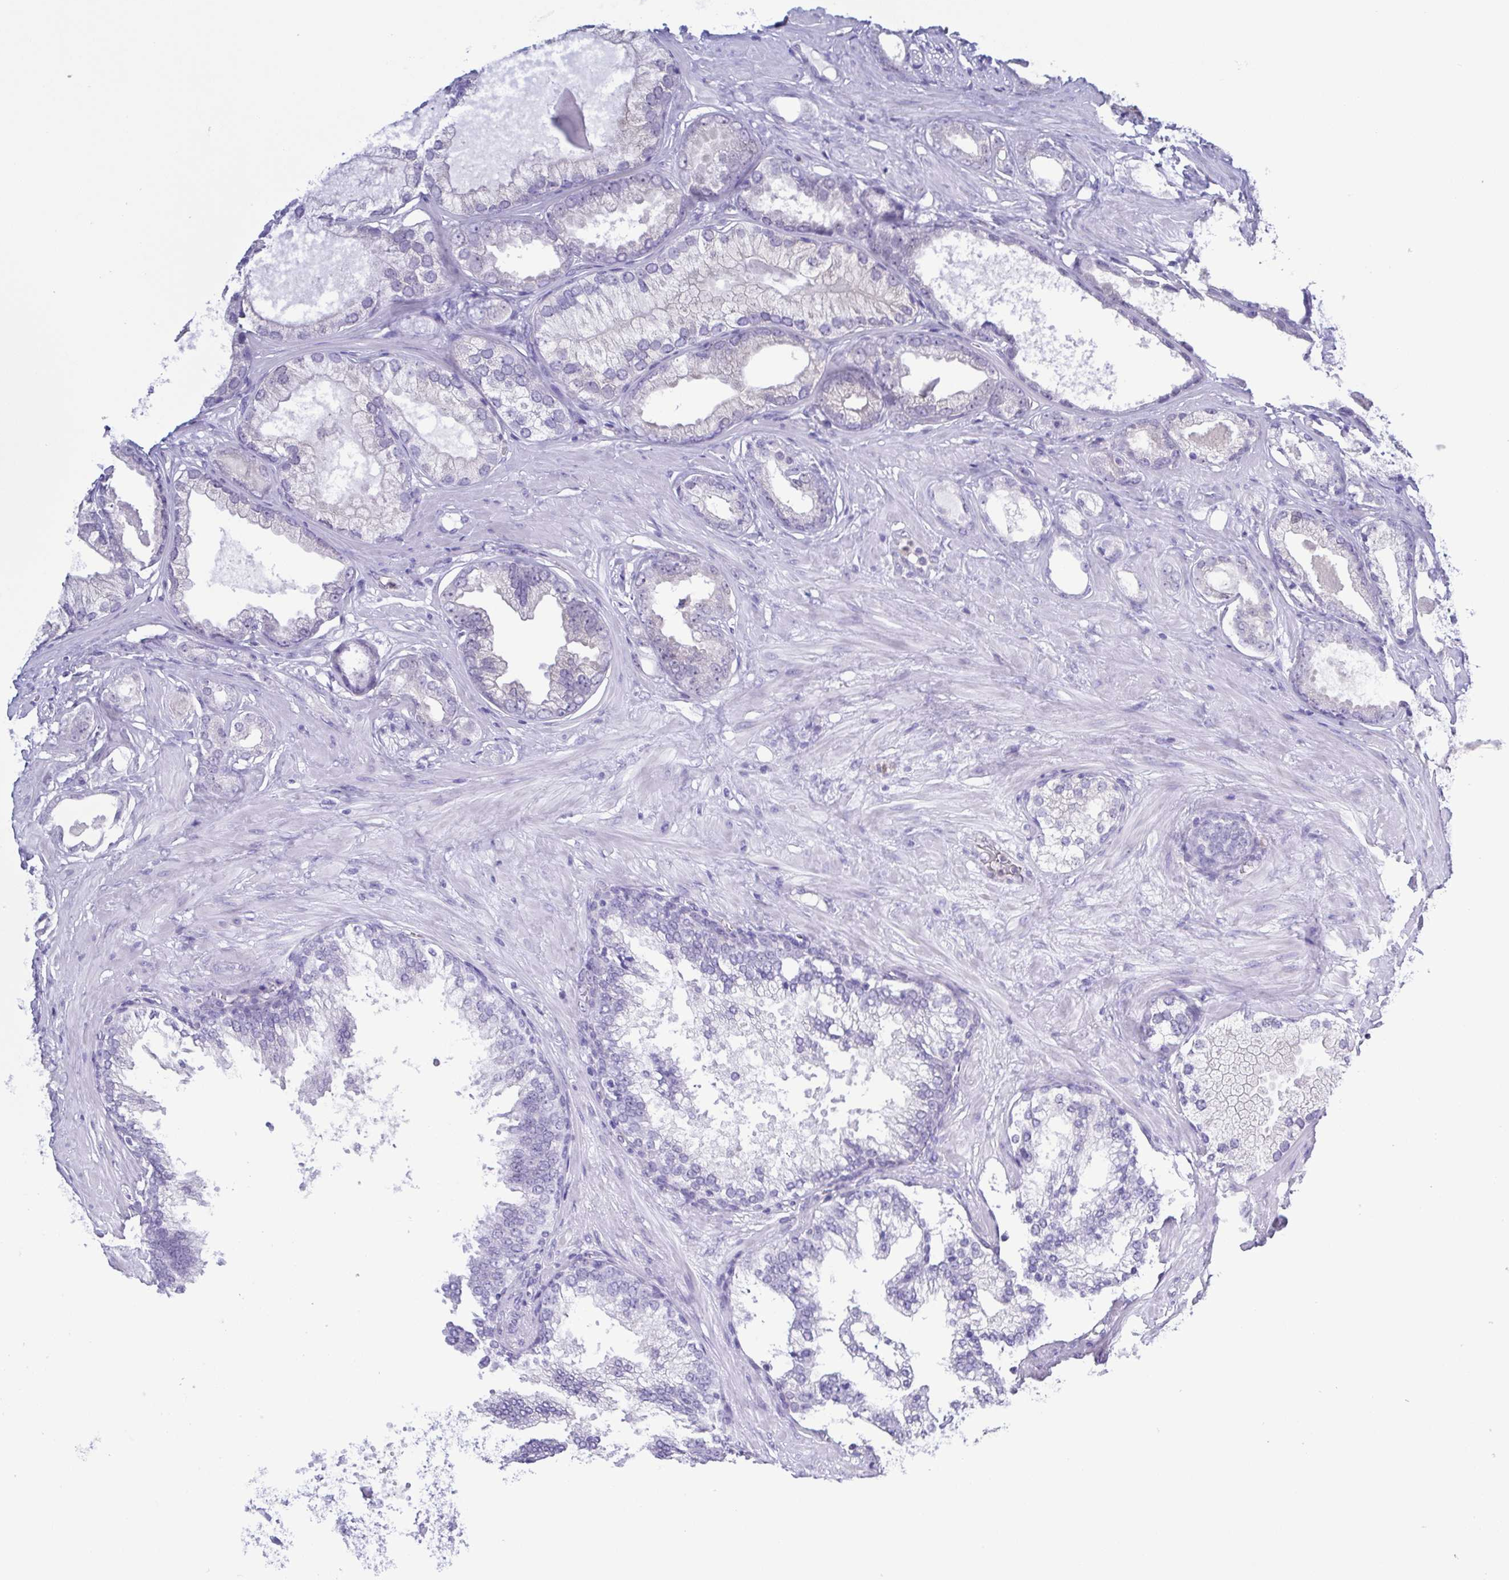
{"staining": {"intensity": "negative", "quantity": "none", "location": "none"}, "tissue": "prostate cancer", "cell_type": "Tumor cells", "image_type": "cancer", "snomed": [{"axis": "morphology", "description": "Adenocarcinoma, Low grade"}, {"axis": "topography", "description": "Prostate"}], "caption": "DAB immunohistochemical staining of human prostate cancer shows no significant positivity in tumor cells.", "gene": "LDHC", "patient": {"sex": "male", "age": 65}}